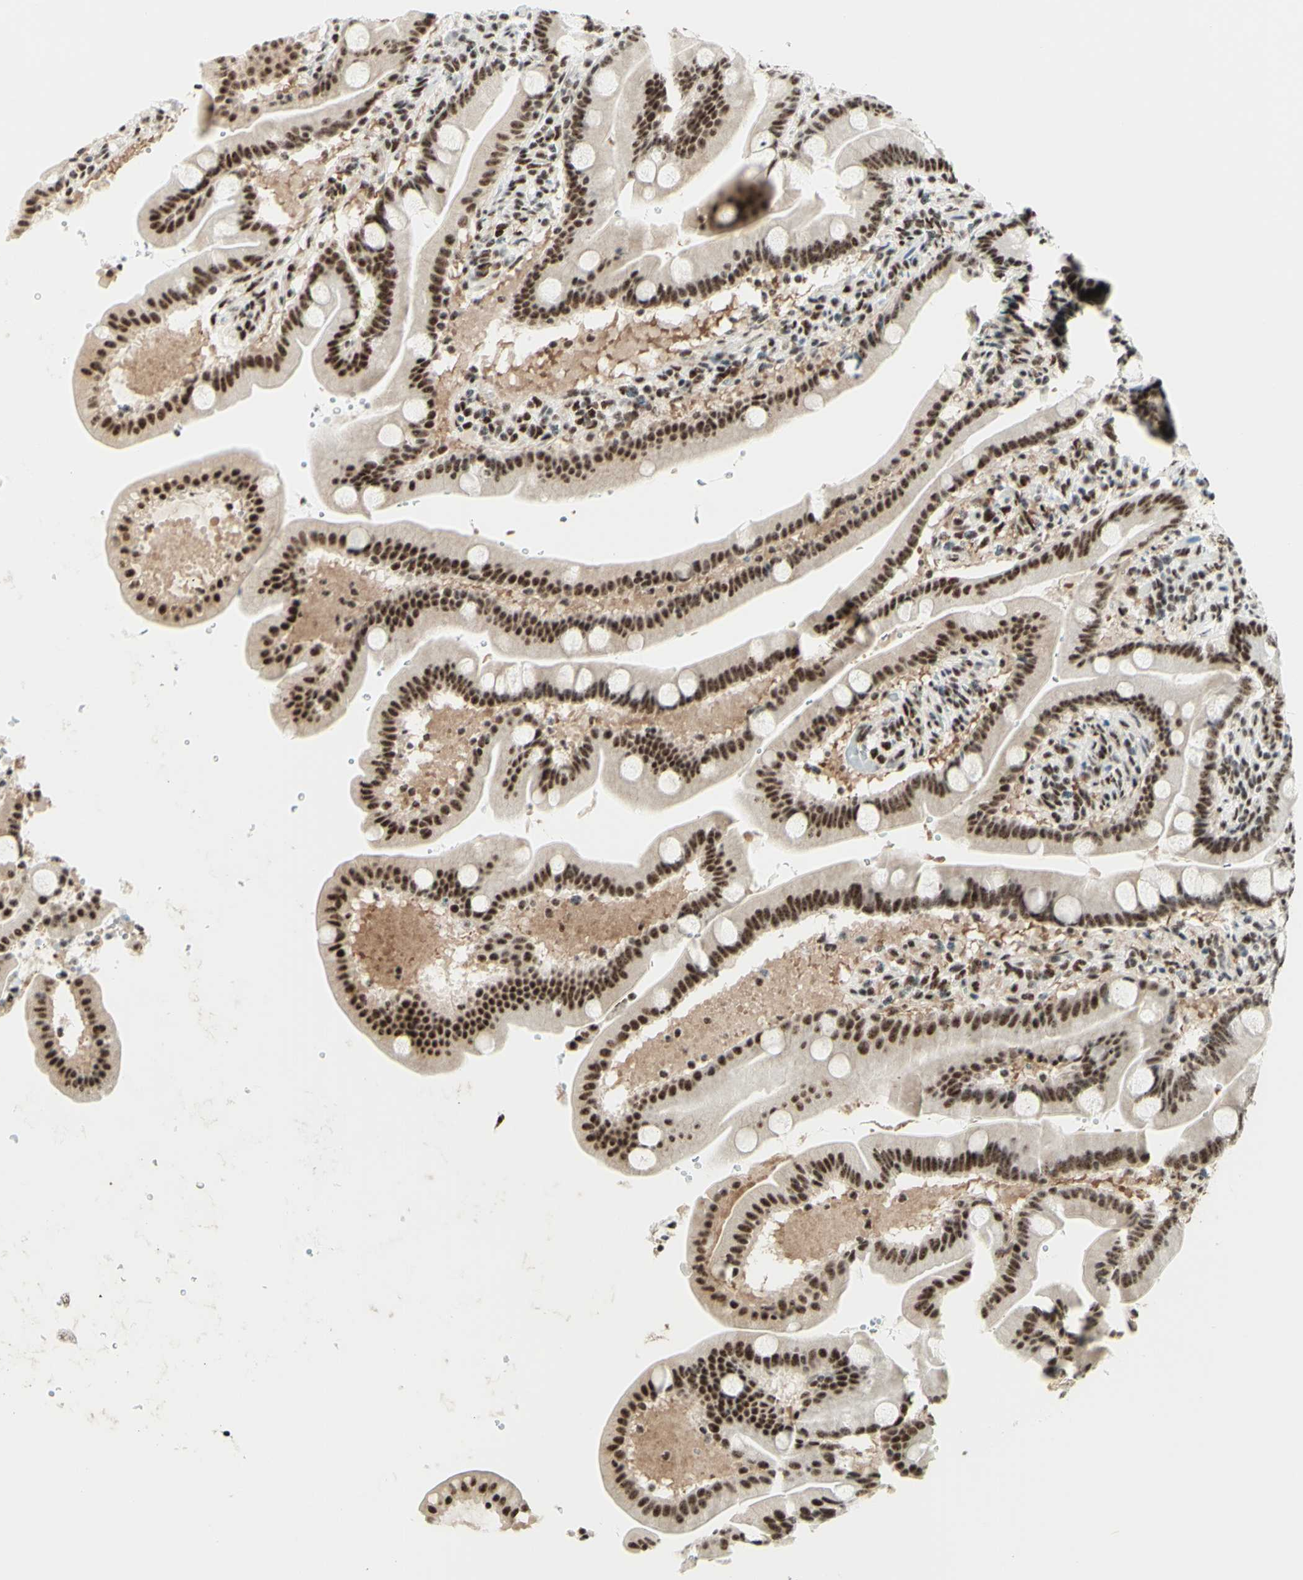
{"staining": {"intensity": "strong", "quantity": ">75%", "location": "nuclear"}, "tissue": "duodenum", "cell_type": "Glandular cells", "image_type": "normal", "snomed": [{"axis": "morphology", "description": "Normal tissue, NOS"}, {"axis": "topography", "description": "Duodenum"}], "caption": "Immunohistochemistry (IHC) staining of benign duodenum, which displays high levels of strong nuclear expression in approximately >75% of glandular cells indicating strong nuclear protein positivity. The staining was performed using DAB (brown) for protein detection and nuclei were counterstained in hematoxylin (blue).", "gene": "WTAP", "patient": {"sex": "male", "age": 54}}